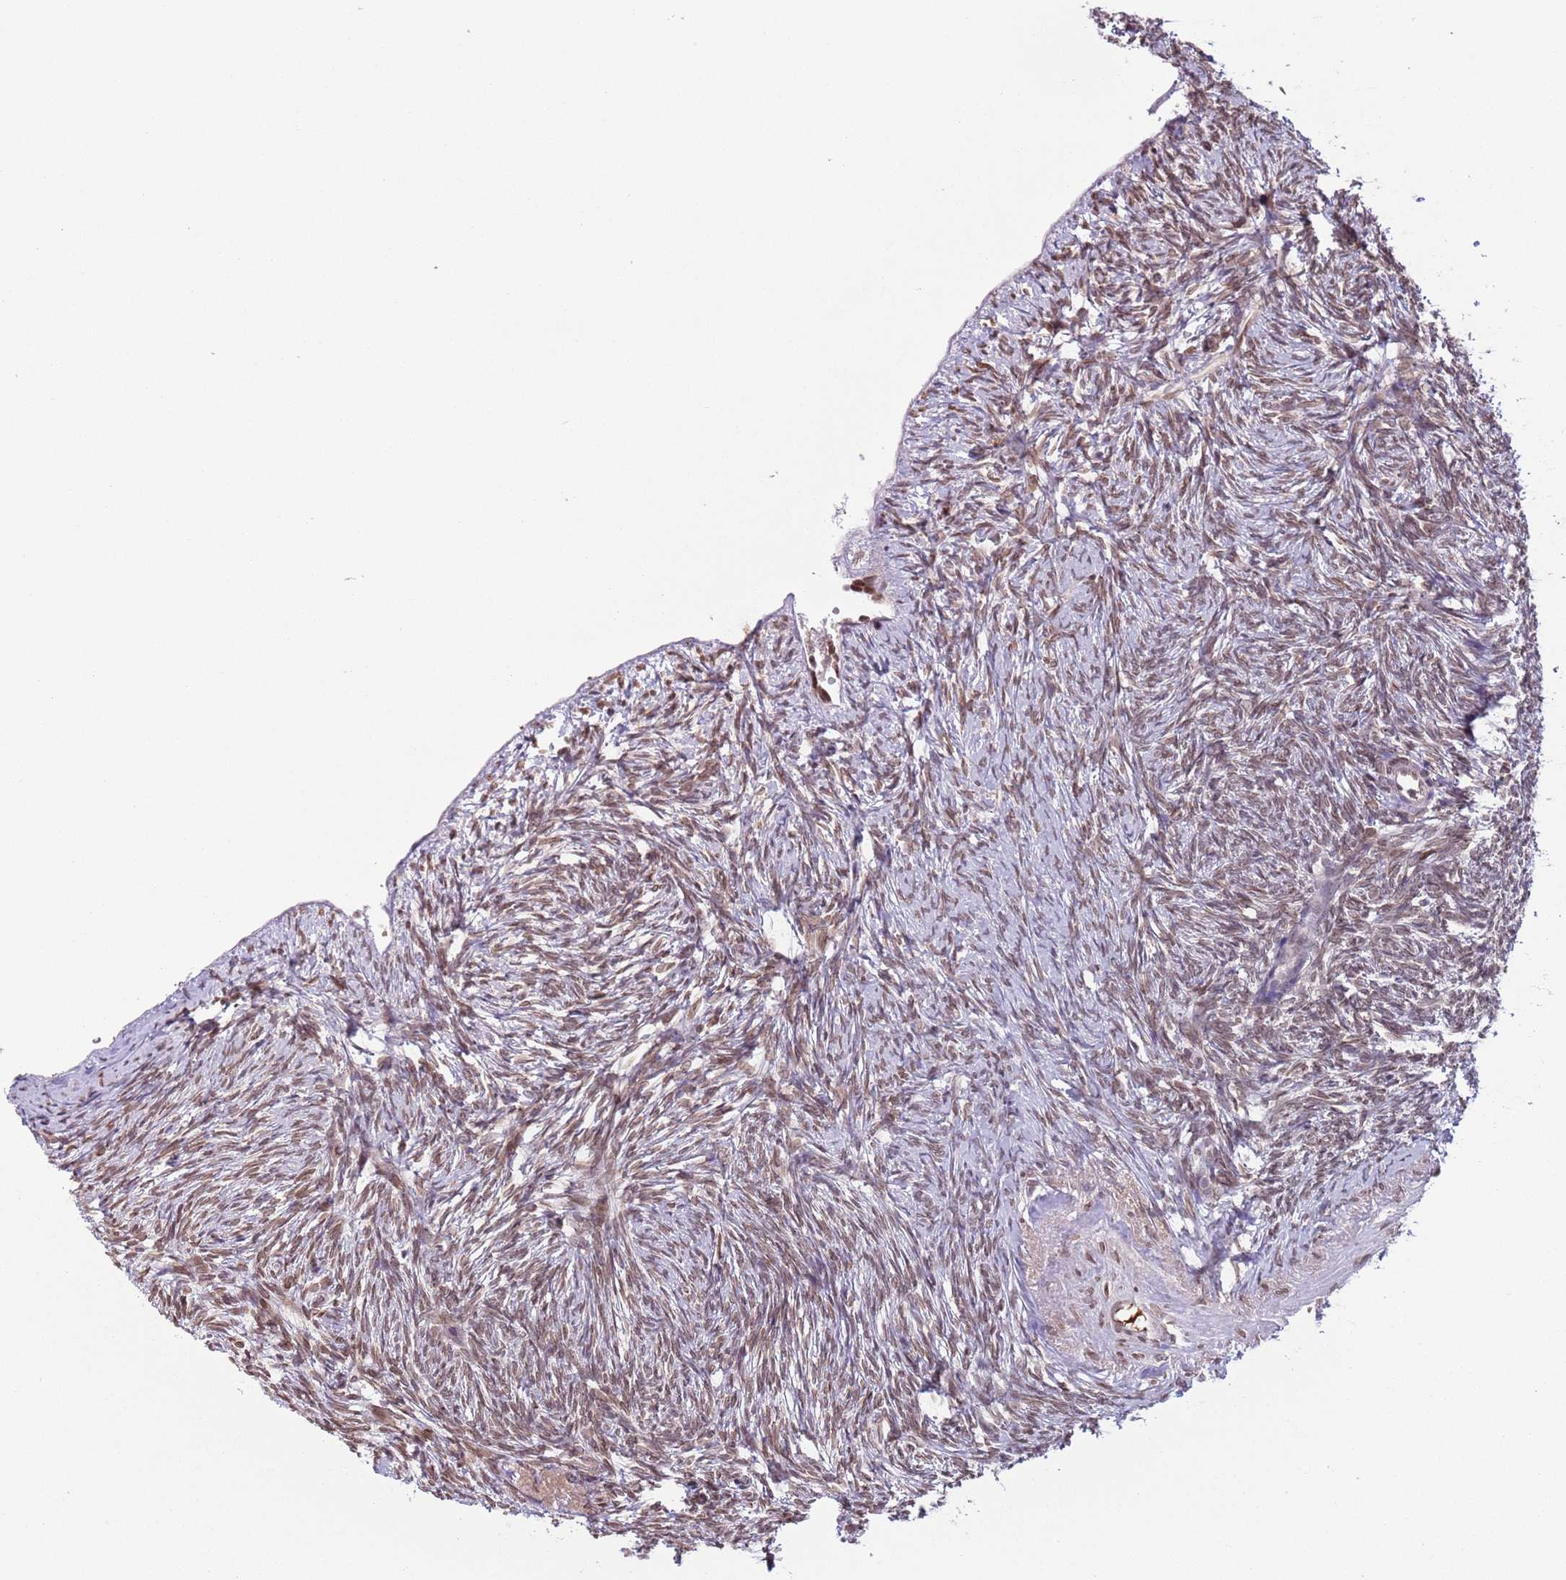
{"staining": {"intensity": "weak", "quantity": ">75%", "location": "nuclear"}, "tissue": "ovary", "cell_type": "Follicle cells", "image_type": "normal", "snomed": [{"axis": "morphology", "description": "Normal tissue, NOS"}, {"axis": "topography", "description": "Ovary"}], "caption": "The histopathology image demonstrates immunohistochemical staining of unremarkable ovary. There is weak nuclear expression is seen in about >75% of follicle cells.", "gene": "SIPA1L3", "patient": {"sex": "female", "age": 51}}